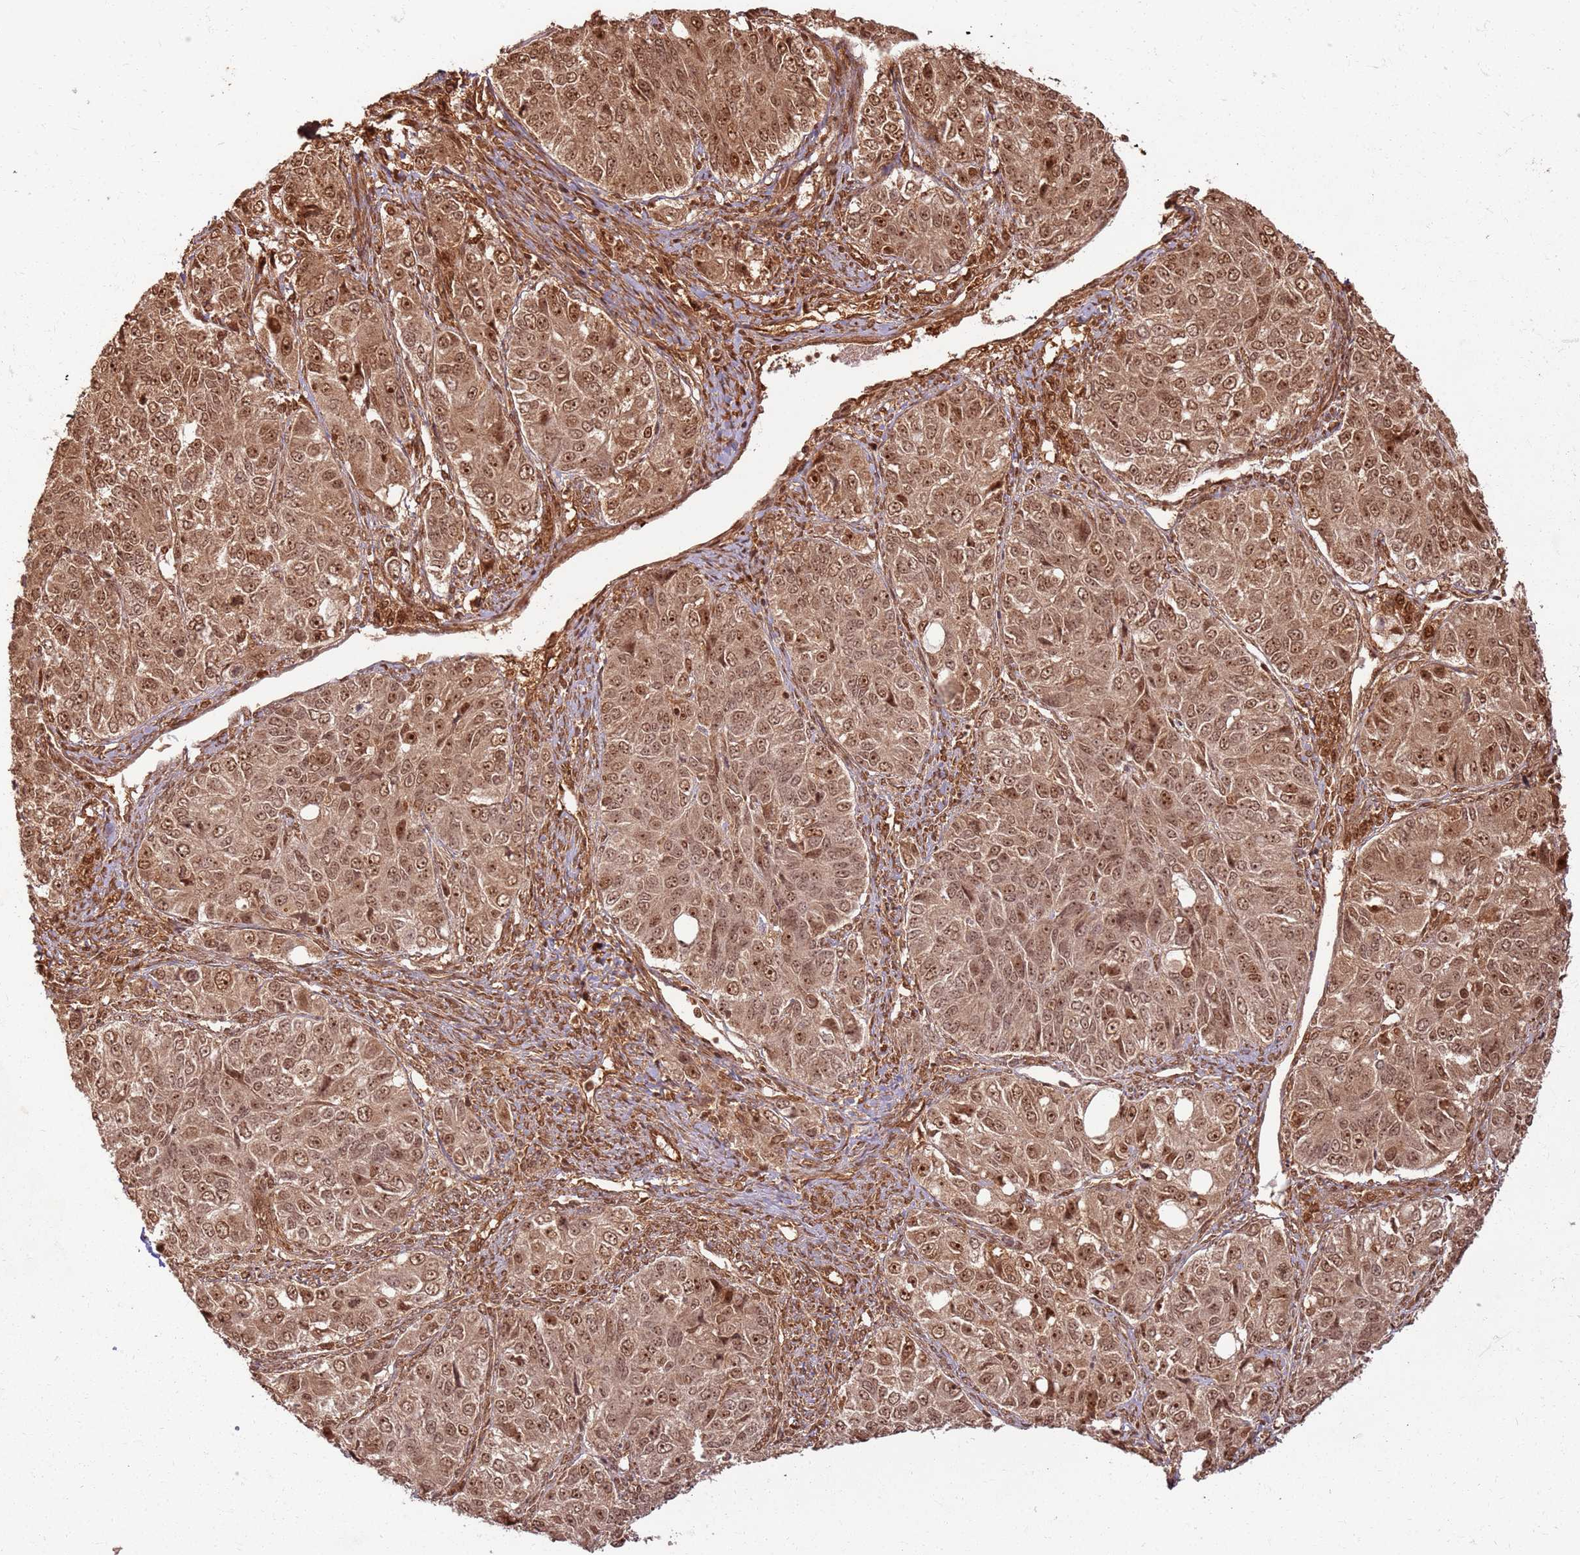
{"staining": {"intensity": "moderate", "quantity": ">75%", "location": "cytoplasmic/membranous,nuclear"}, "tissue": "ovarian cancer", "cell_type": "Tumor cells", "image_type": "cancer", "snomed": [{"axis": "morphology", "description": "Carcinoma, endometroid"}, {"axis": "topography", "description": "Ovary"}], "caption": "A micrograph showing moderate cytoplasmic/membranous and nuclear expression in approximately >75% of tumor cells in endometroid carcinoma (ovarian), as visualized by brown immunohistochemical staining.", "gene": "TBC1D13", "patient": {"sex": "female", "age": 51}}